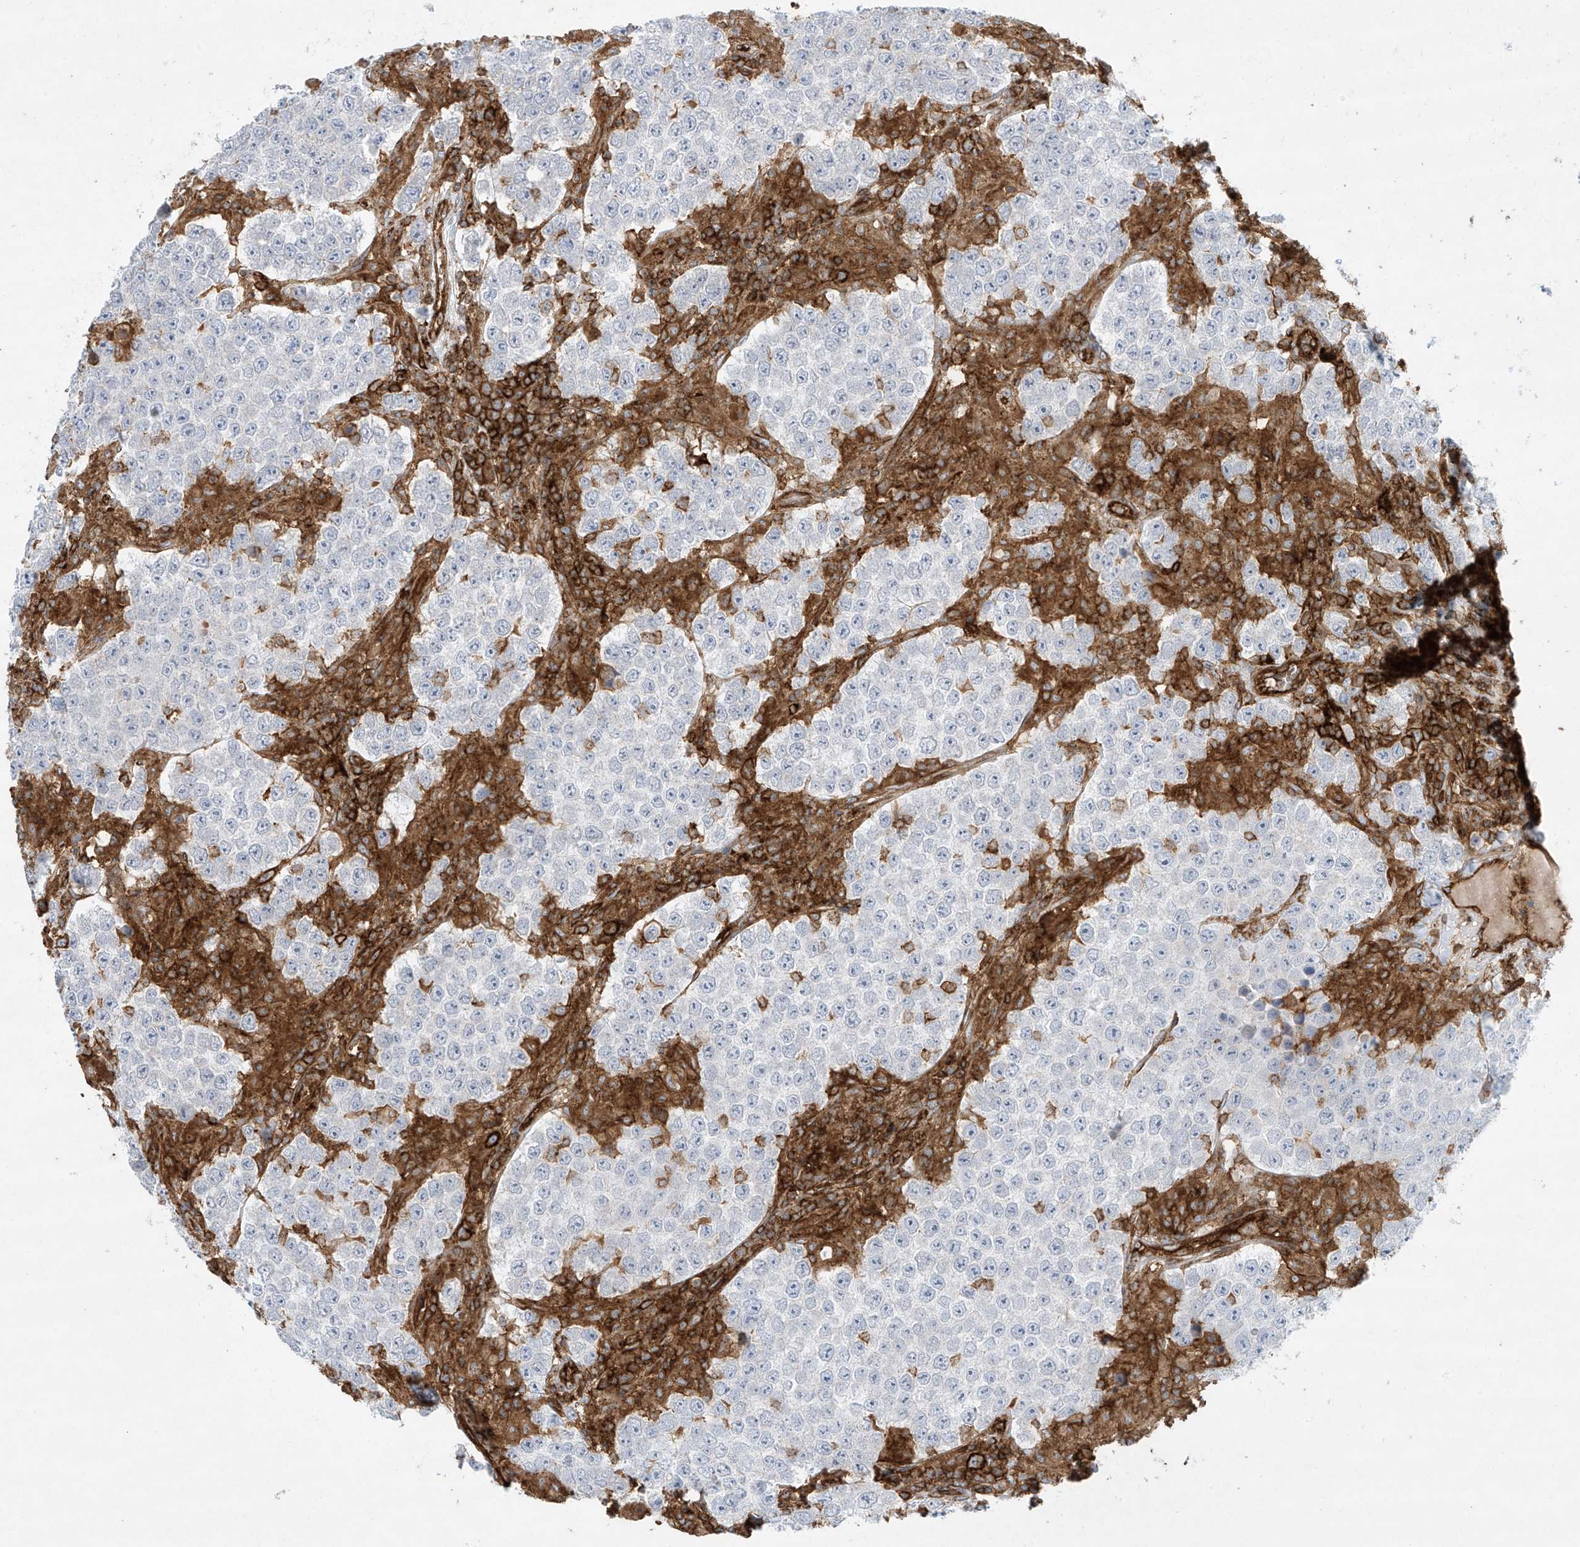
{"staining": {"intensity": "negative", "quantity": "none", "location": "none"}, "tissue": "testis cancer", "cell_type": "Tumor cells", "image_type": "cancer", "snomed": [{"axis": "morphology", "description": "Normal tissue, NOS"}, {"axis": "morphology", "description": "Urothelial carcinoma, High grade"}, {"axis": "morphology", "description": "Seminoma, NOS"}, {"axis": "morphology", "description": "Carcinoma, Embryonal, NOS"}, {"axis": "topography", "description": "Urinary bladder"}, {"axis": "topography", "description": "Testis"}], "caption": "Micrograph shows no significant protein positivity in tumor cells of testis seminoma.", "gene": "HLA-E", "patient": {"sex": "male", "age": 41}}